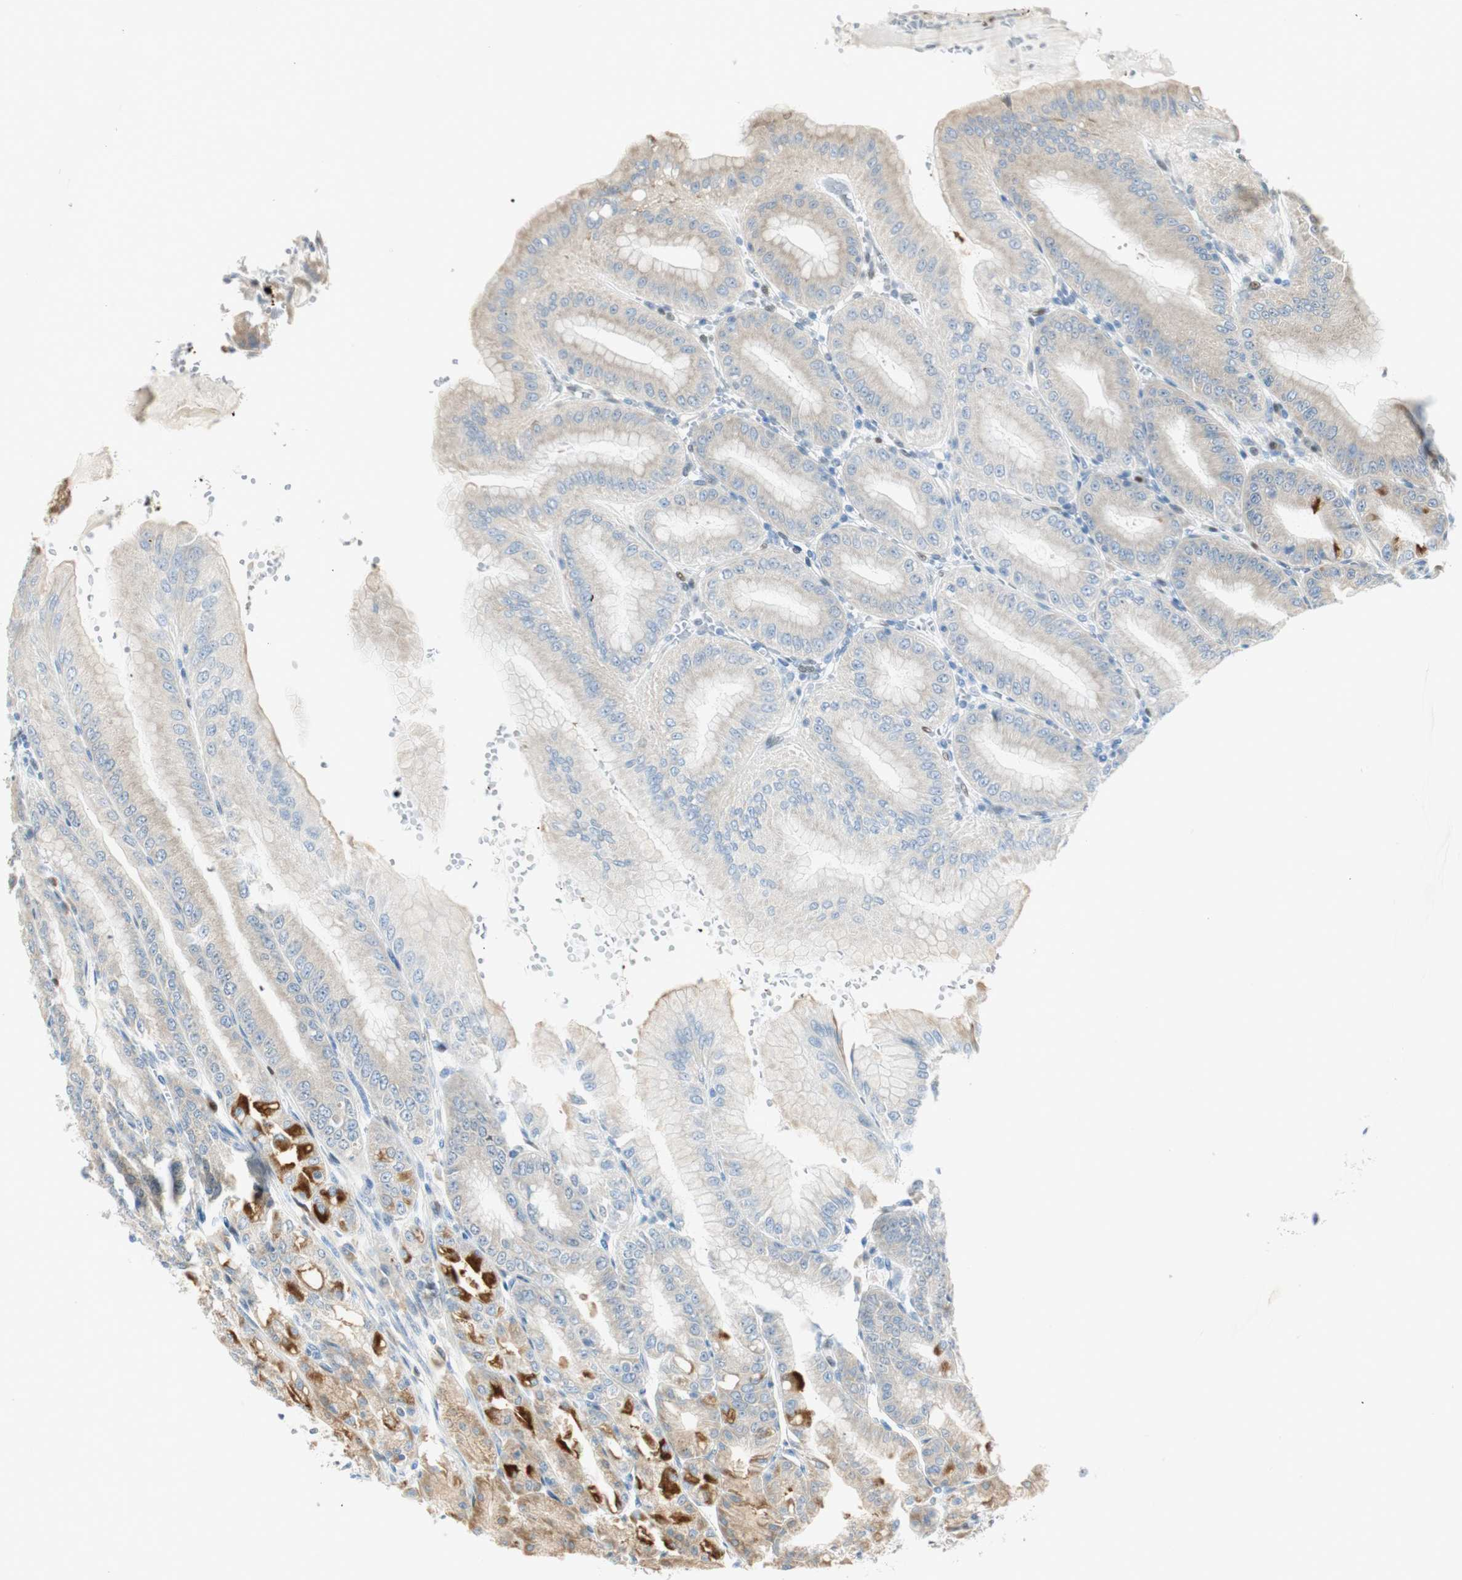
{"staining": {"intensity": "strong", "quantity": "25%-75%", "location": "cytoplasmic/membranous"}, "tissue": "stomach", "cell_type": "Glandular cells", "image_type": "normal", "snomed": [{"axis": "morphology", "description": "Normal tissue, NOS"}, {"axis": "topography", "description": "Stomach, lower"}], "caption": "Brown immunohistochemical staining in normal stomach exhibits strong cytoplasmic/membranous positivity in about 25%-75% of glandular cells. The protein is stained brown, and the nuclei are stained in blue (DAB IHC with brightfield microscopy, high magnification).", "gene": "MSX2", "patient": {"sex": "male", "age": 71}}